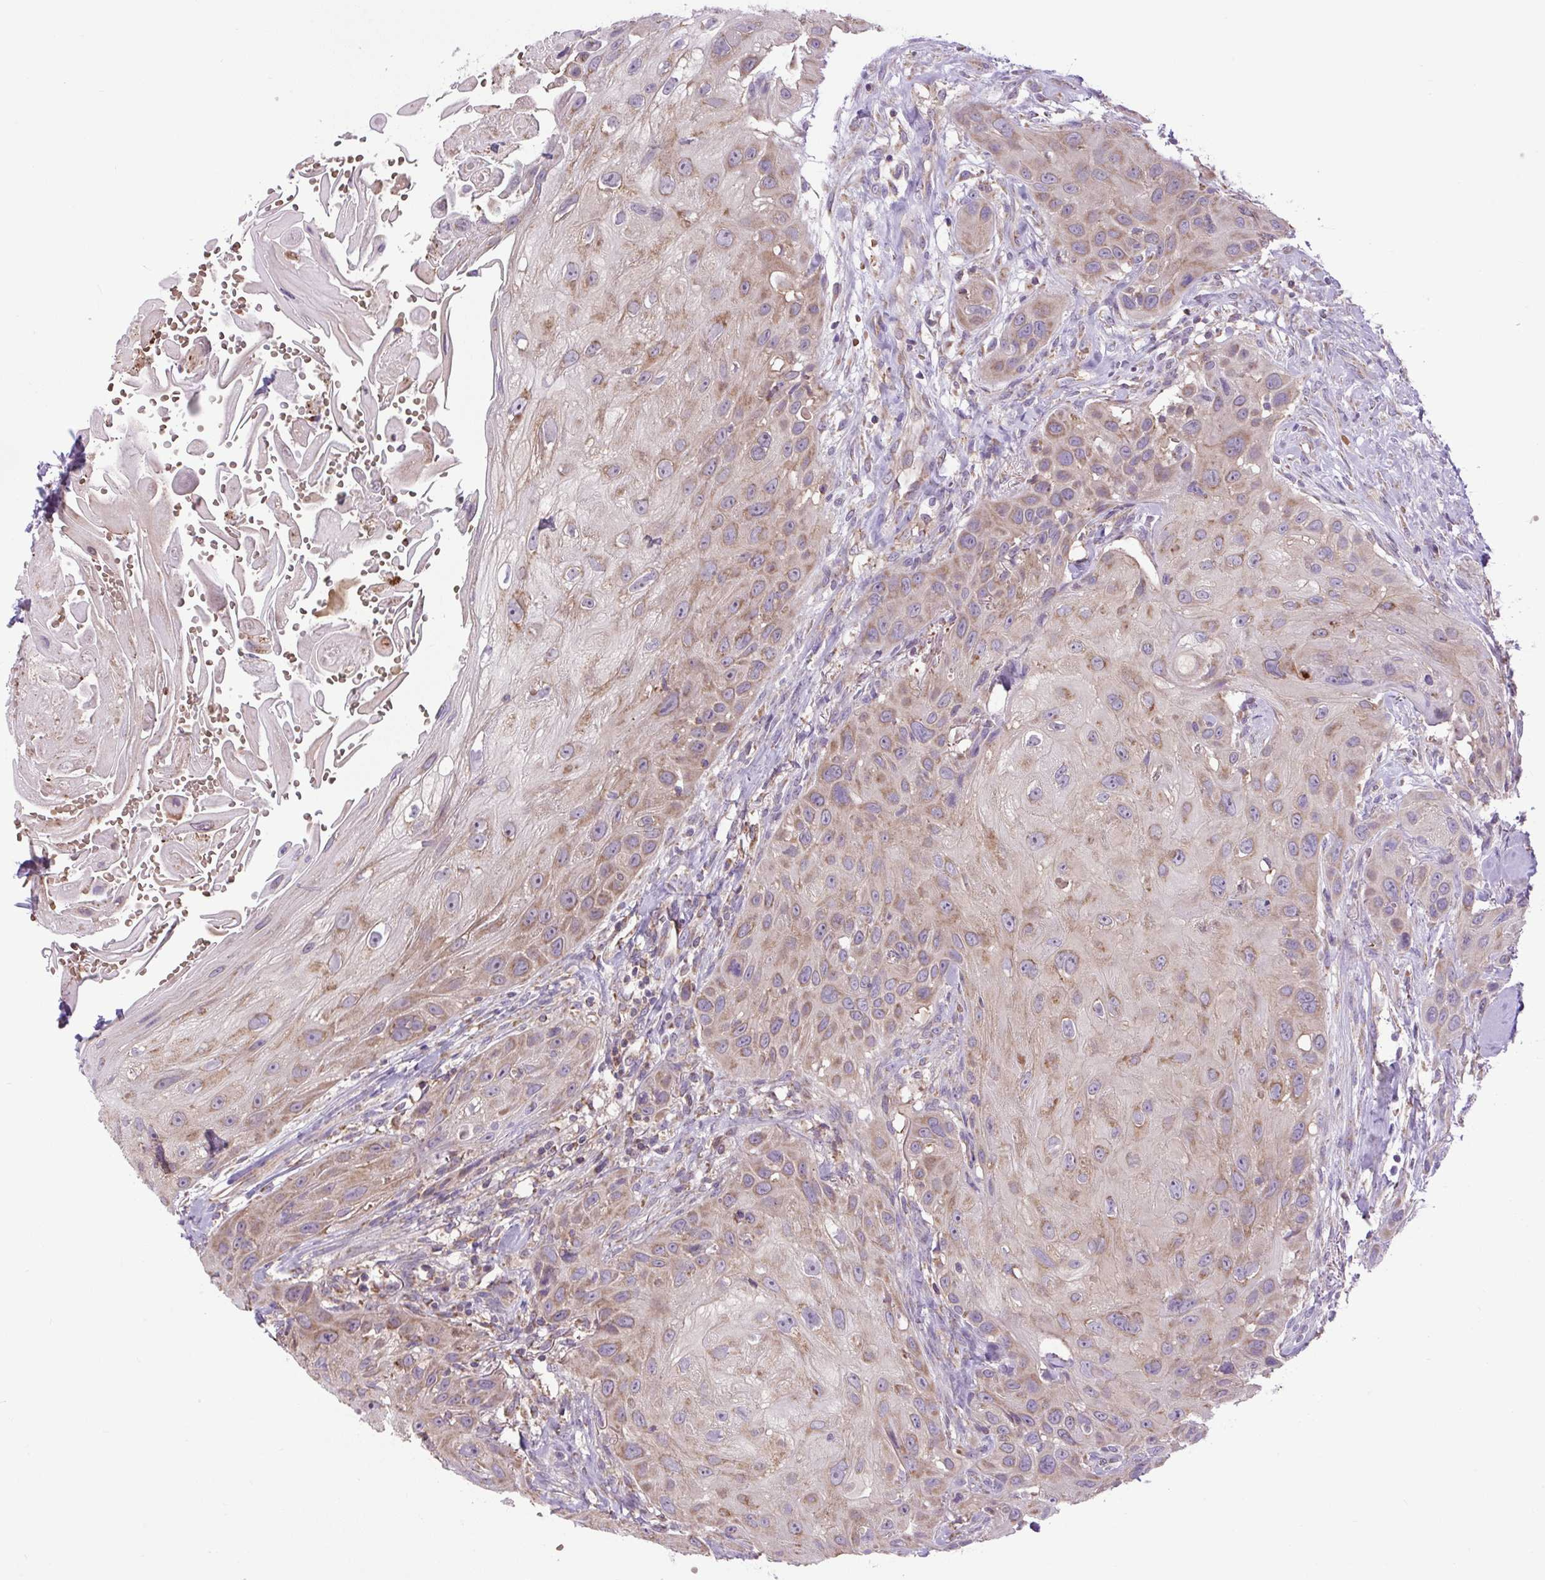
{"staining": {"intensity": "moderate", "quantity": "25%-75%", "location": "cytoplasmic/membranous"}, "tissue": "head and neck cancer", "cell_type": "Tumor cells", "image_type": "cancer", "snomed": [{"axis": "morphology", "description": "Squamous cell carcinoma, NOS"}, {"axis": "topography", "description": "Head-Neck"}], "caption": "Protein staining of head and neck cancer tissue reveals moderate cytoplasmic/membranous positivity in approximately 25%-75% of tumor cells.", "gene": "PLCG1", "patient": {"sex": "male", "age": 81}}